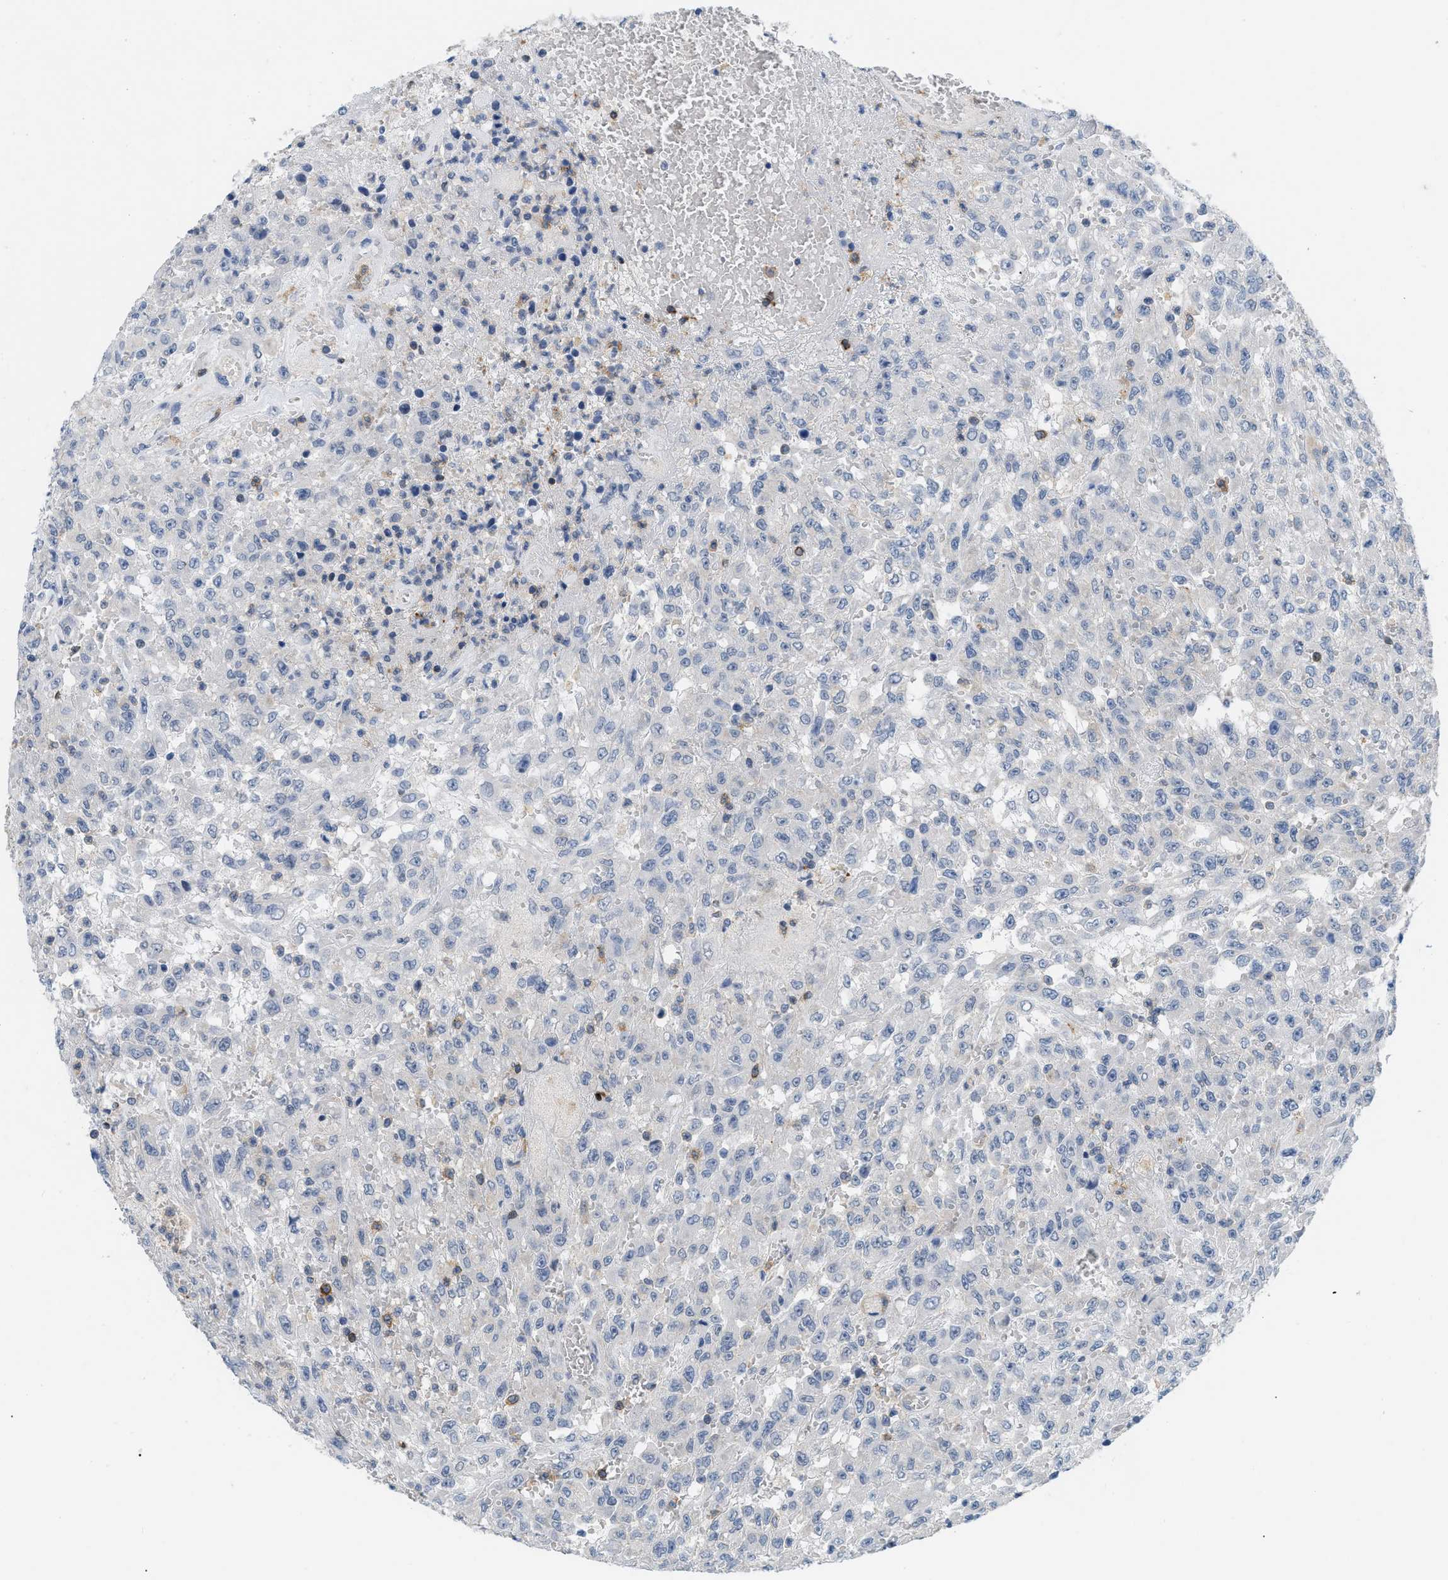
{"staining": {"intensity": "negative", "quantity": "none", "location": "none"}, "tissue": "urothelial cancer", "cell_type": "Tumor cells", "image_type": "cancer", "snomed": [{"axis": "morphology", "description": "Urothelial carcinoma, High grade"}, {"axis": "topography", "description": "Urinary bladder"}], "caption": "A micrograph of human urothelial cancer is negative for staining in tumor cells.", "gene": "INPP5D", "patient": {"sex": "male", "age": 46}}